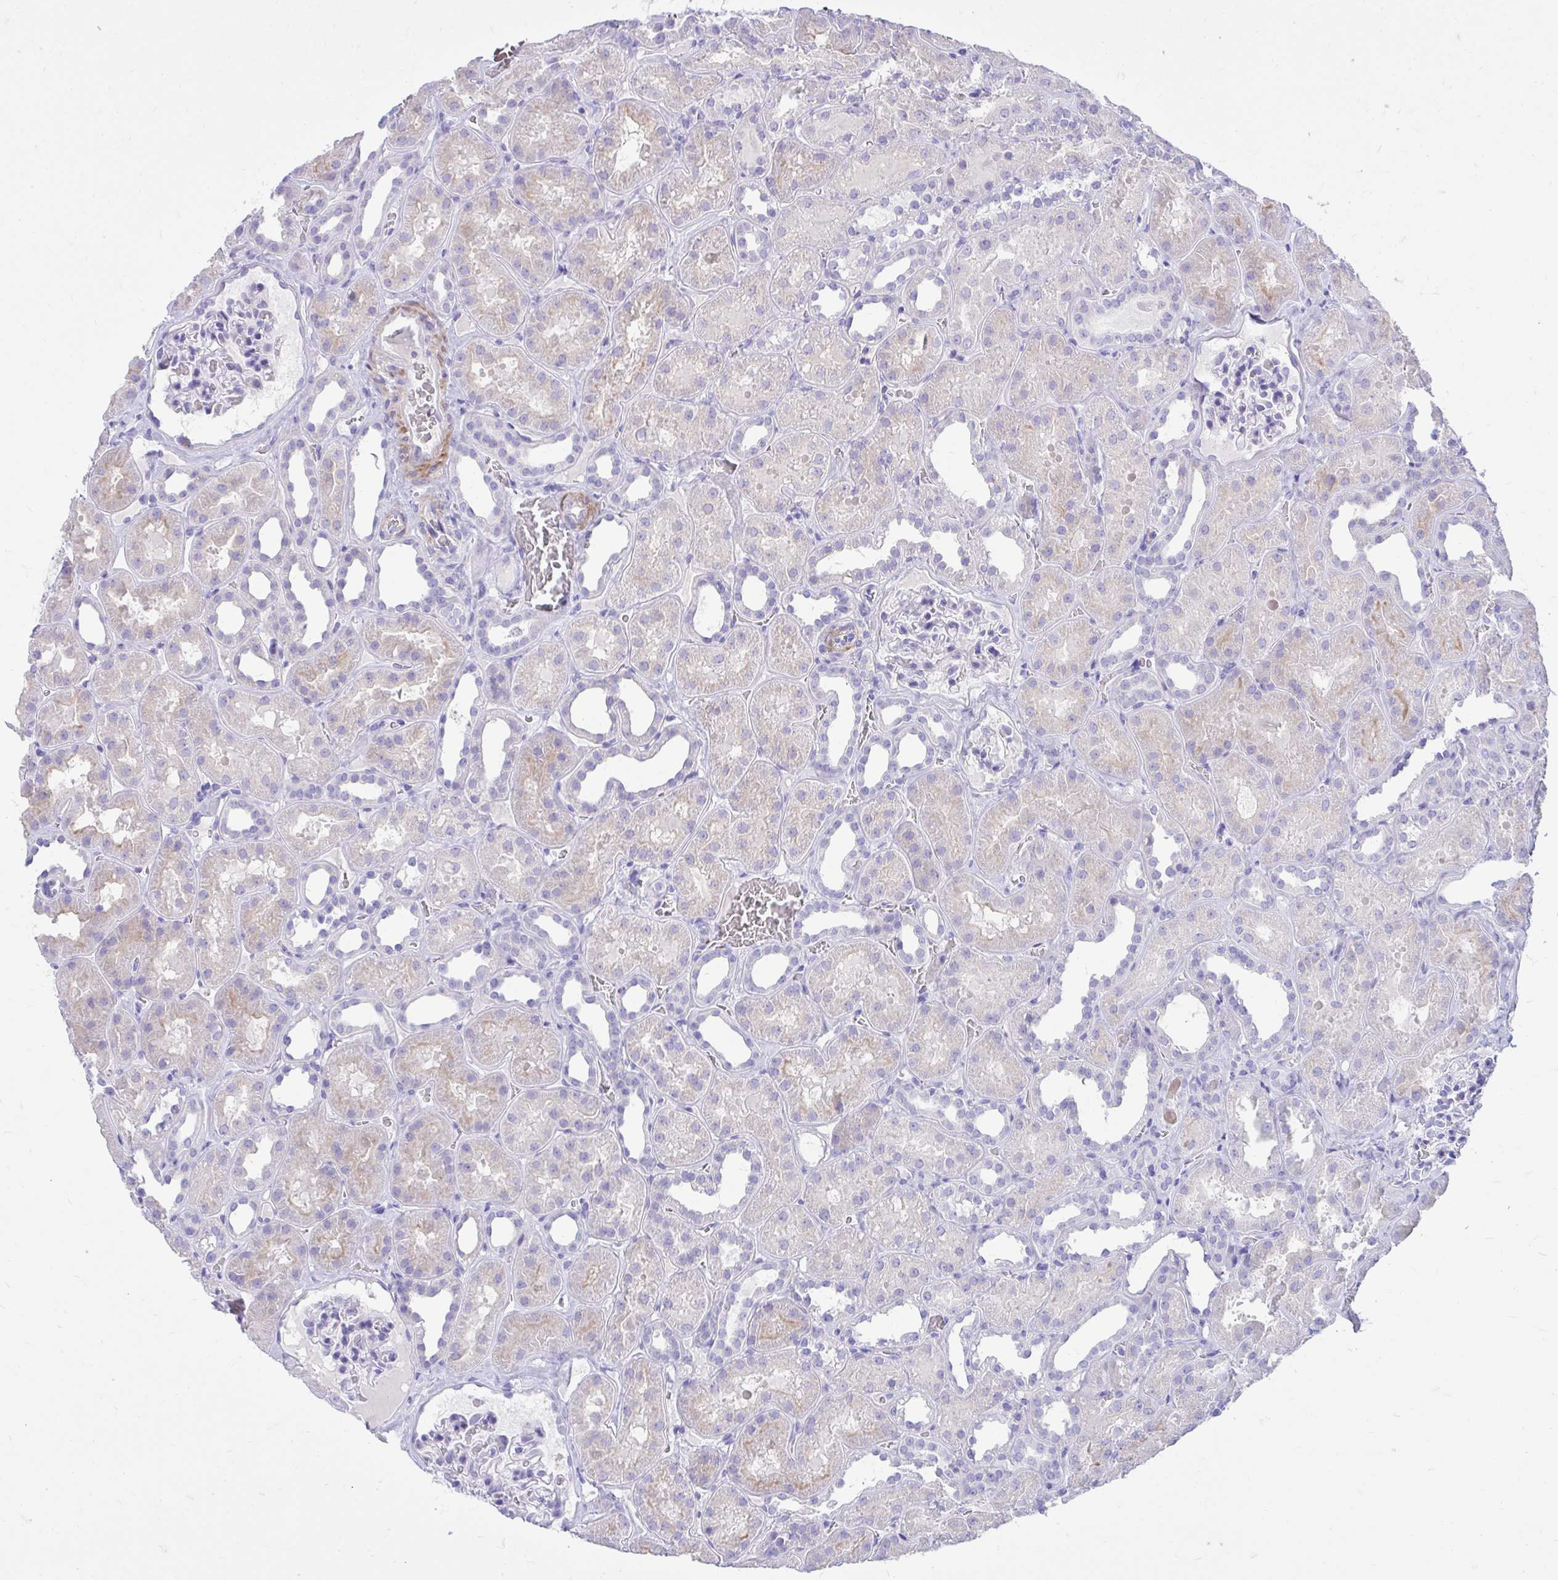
{"staining": {"intensity": "negative", "quantity": "none", "location": "none"}, "tissue": "kidney", "cell_type": "Cells in glomeruli", "image_type": "normal", "snomed": [{"axis": "morphology", "description": "Normal tissue, NOS"}, {"axis": "topography", "description": "Kidney"}], "caption": "Normal kidney was stained to show a protein in brown. There is no significant staining in cells in glomeruli. The staining was performed using DAB (3,3'-diaminobenzidine) to visualize the protein expression in brown, while the nuclei were stained in blue with hematoxylin (Magnification: 20x).", "gene": "ANKDD1B", "patient": {"sex": "female", "age": 41}}